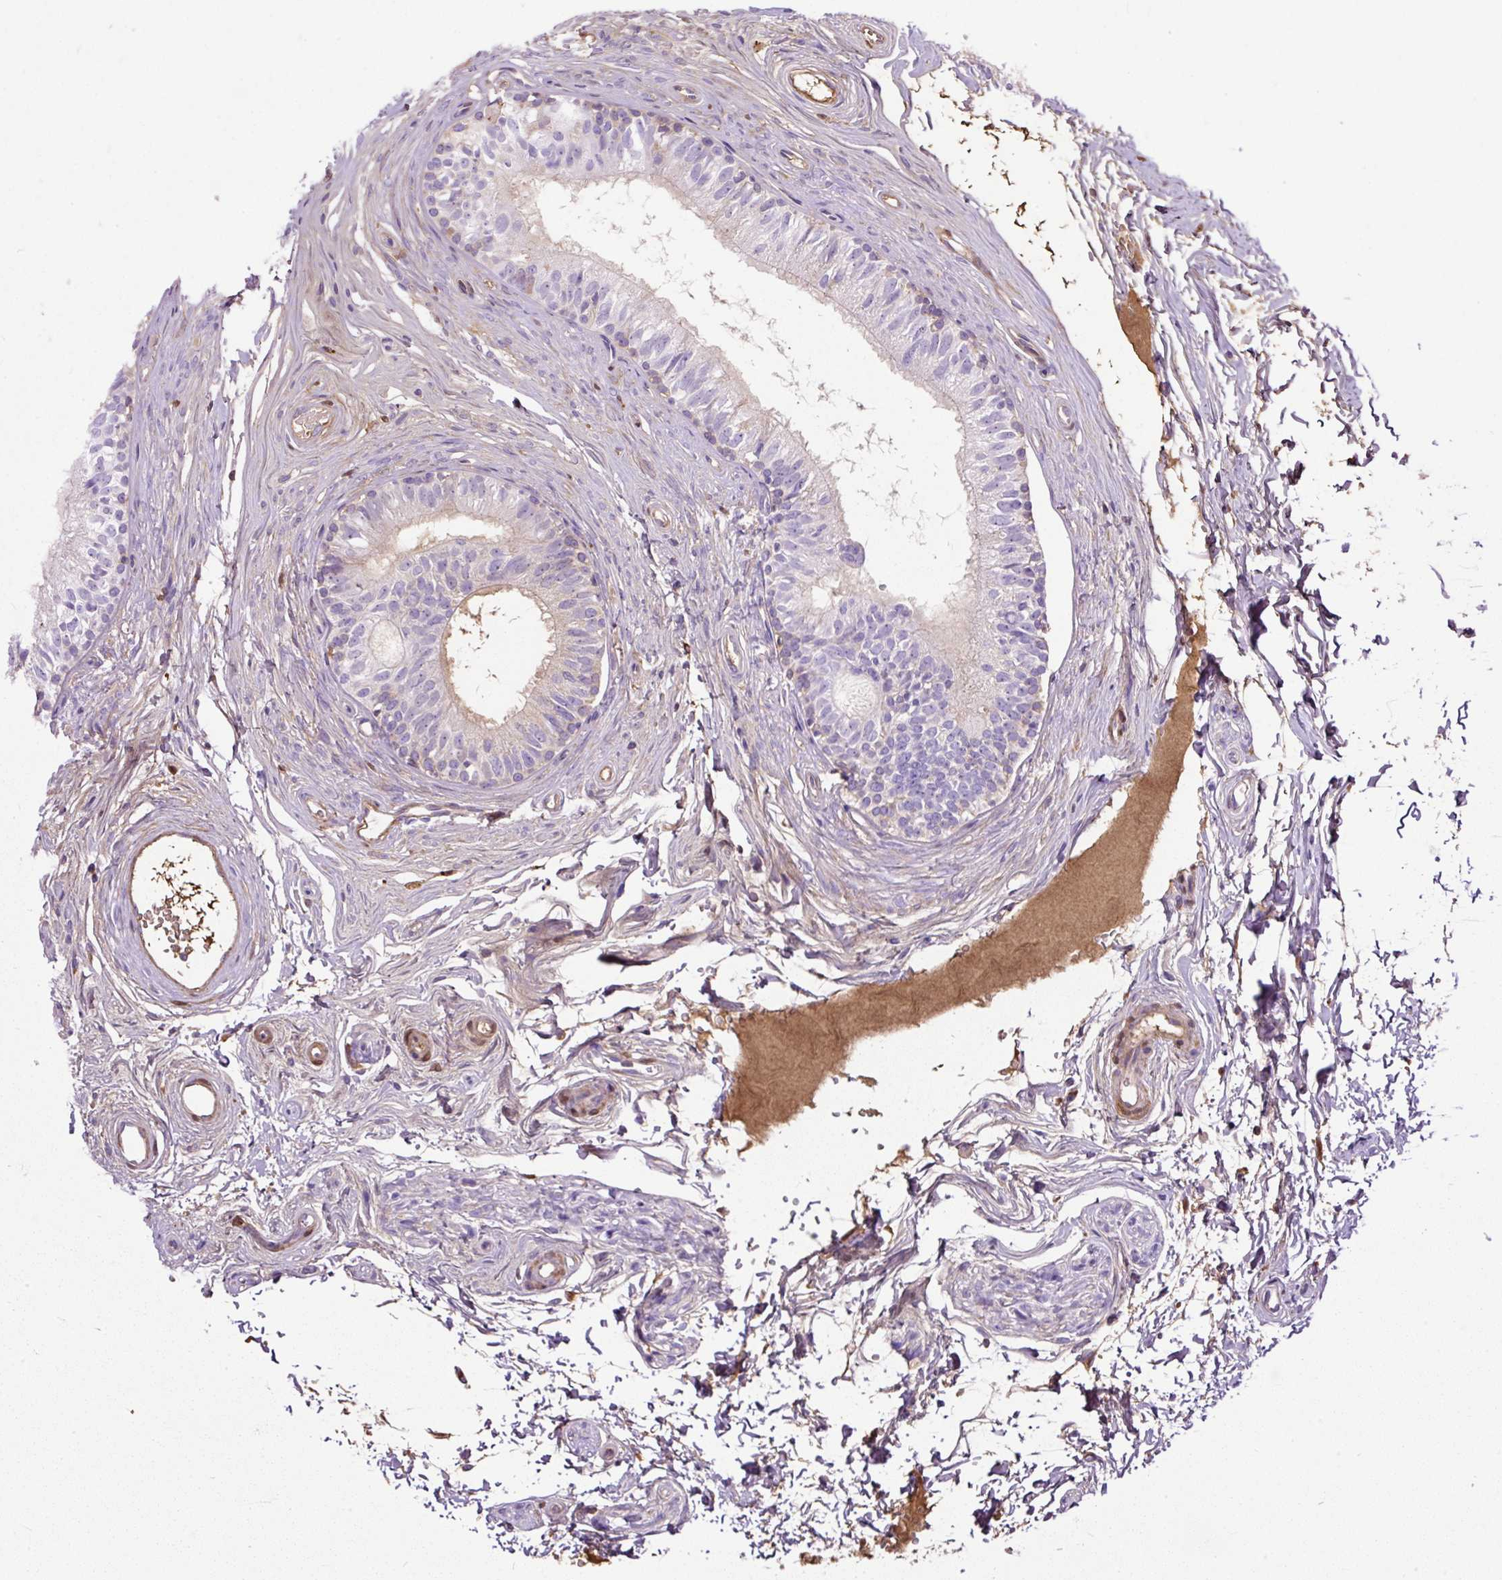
{"staining": {"intensity": "negative", "quantity": "none", "location": "none"}, "tissue": "epididymis", "cell_type": "Glandular cells", "image_type": "normal", "snomed": [{"axis": "morphology", "description": "Normal tissue, NOS"}, {"axis": "topography", "description": "Epididymis"}], "caption": "Immunohistochemistry photomicrograph of benign human epididymis stained for a protein (brown), which demonstrates no expression in glandular cells. (DAB immunohistochemistry (IHC), high magnification).", "gene": "CLEC3B", "patient": {"sex": "male", "age": 45}}